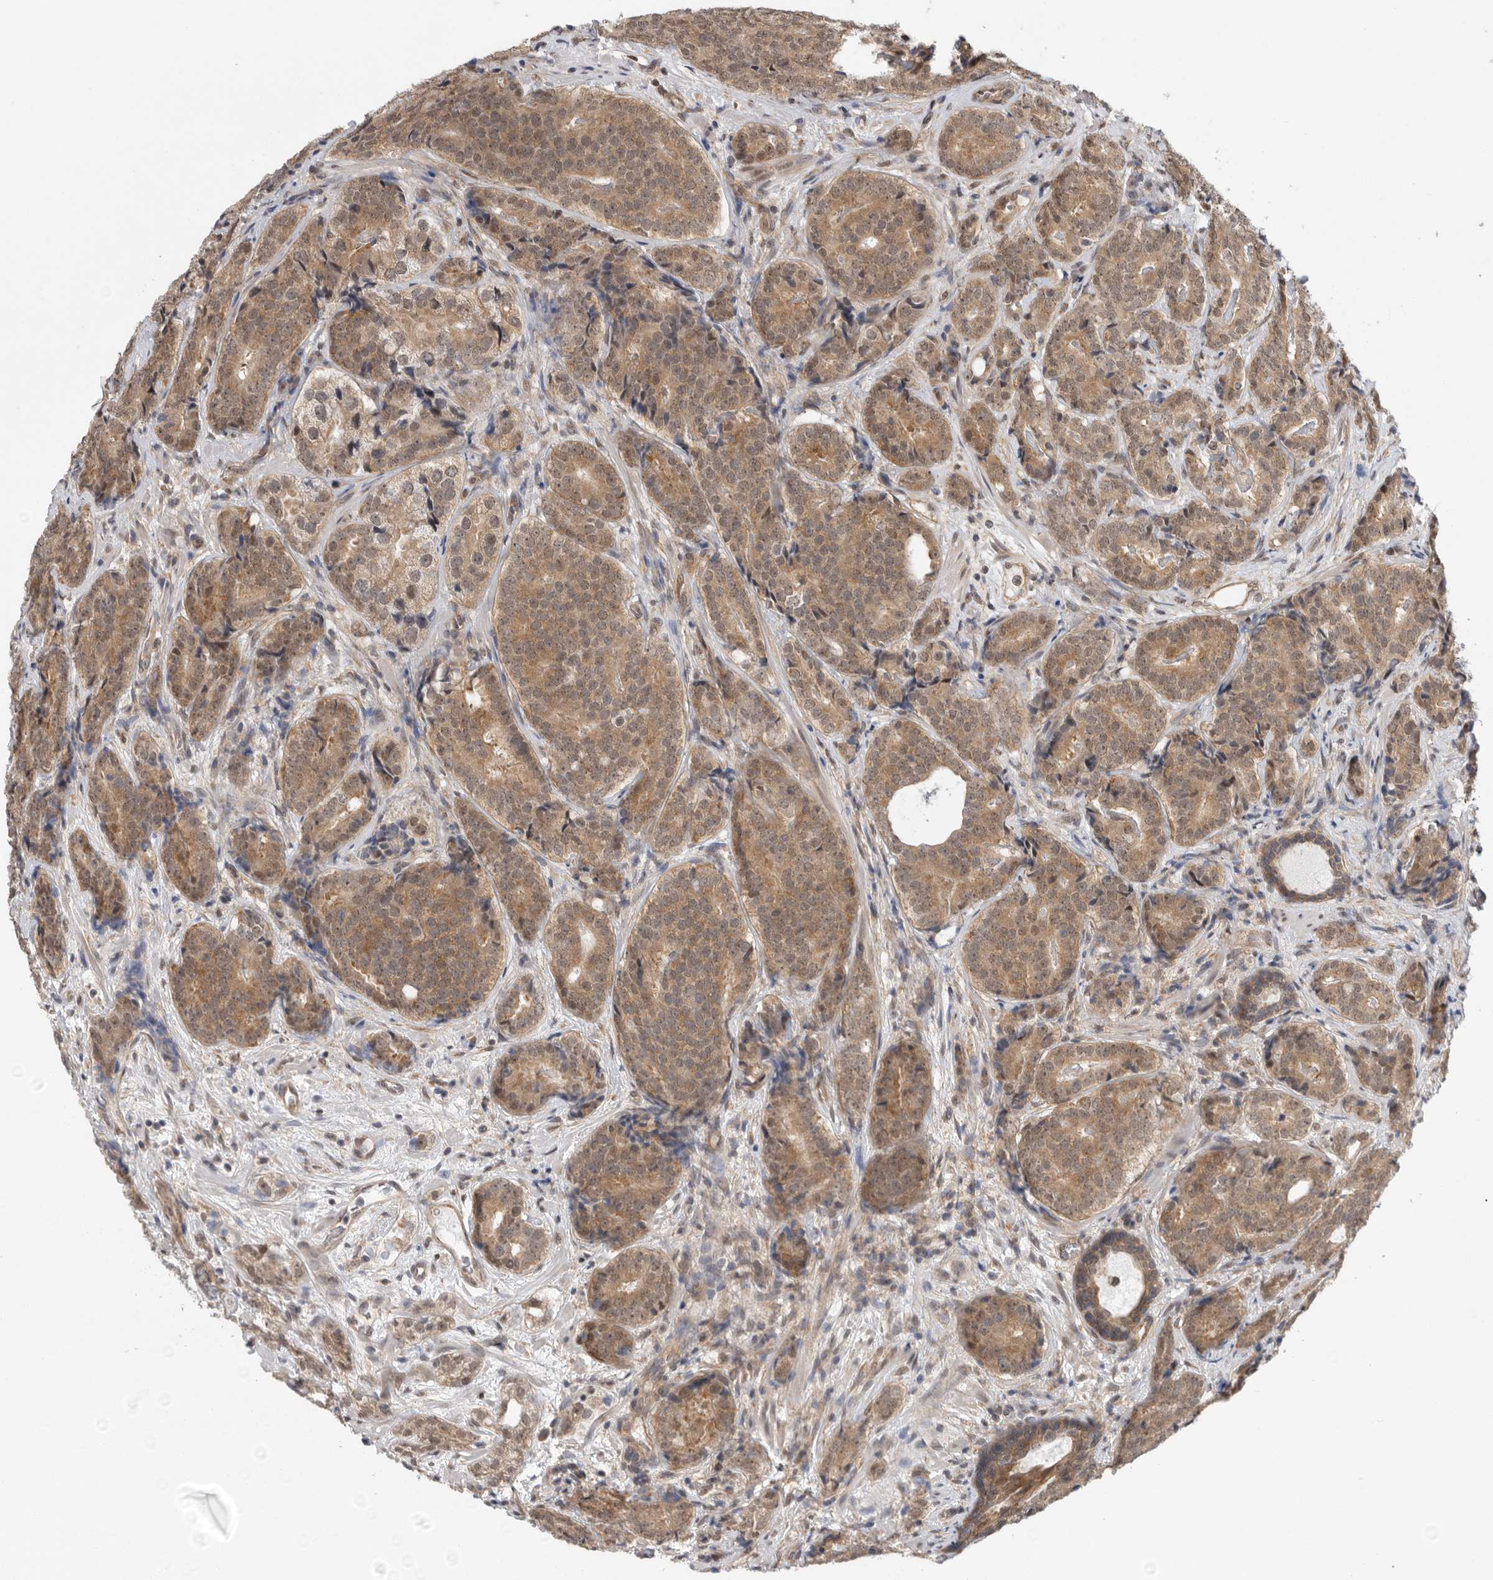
{"staining": {"intensity": "moderate", "quantity": ">75%", "location": "cytoplasmic/membranous,nuclear"}, "tissue": "prostate cancer", "cell_type": "Tumor cells", "image_type": "cancer", "snomed": [{"axis": "morphology", "description": "Adenocarcinoma, High grade"}, {"axis": "topography", "description": "Prostate"}], "caption": "Human high-grade adenocarcinoma (prostate) stained with a protein marker shows moderate staining in tumor cells.", "gene": "VPS50", "patient": {"sex": "male", "age": 56}}